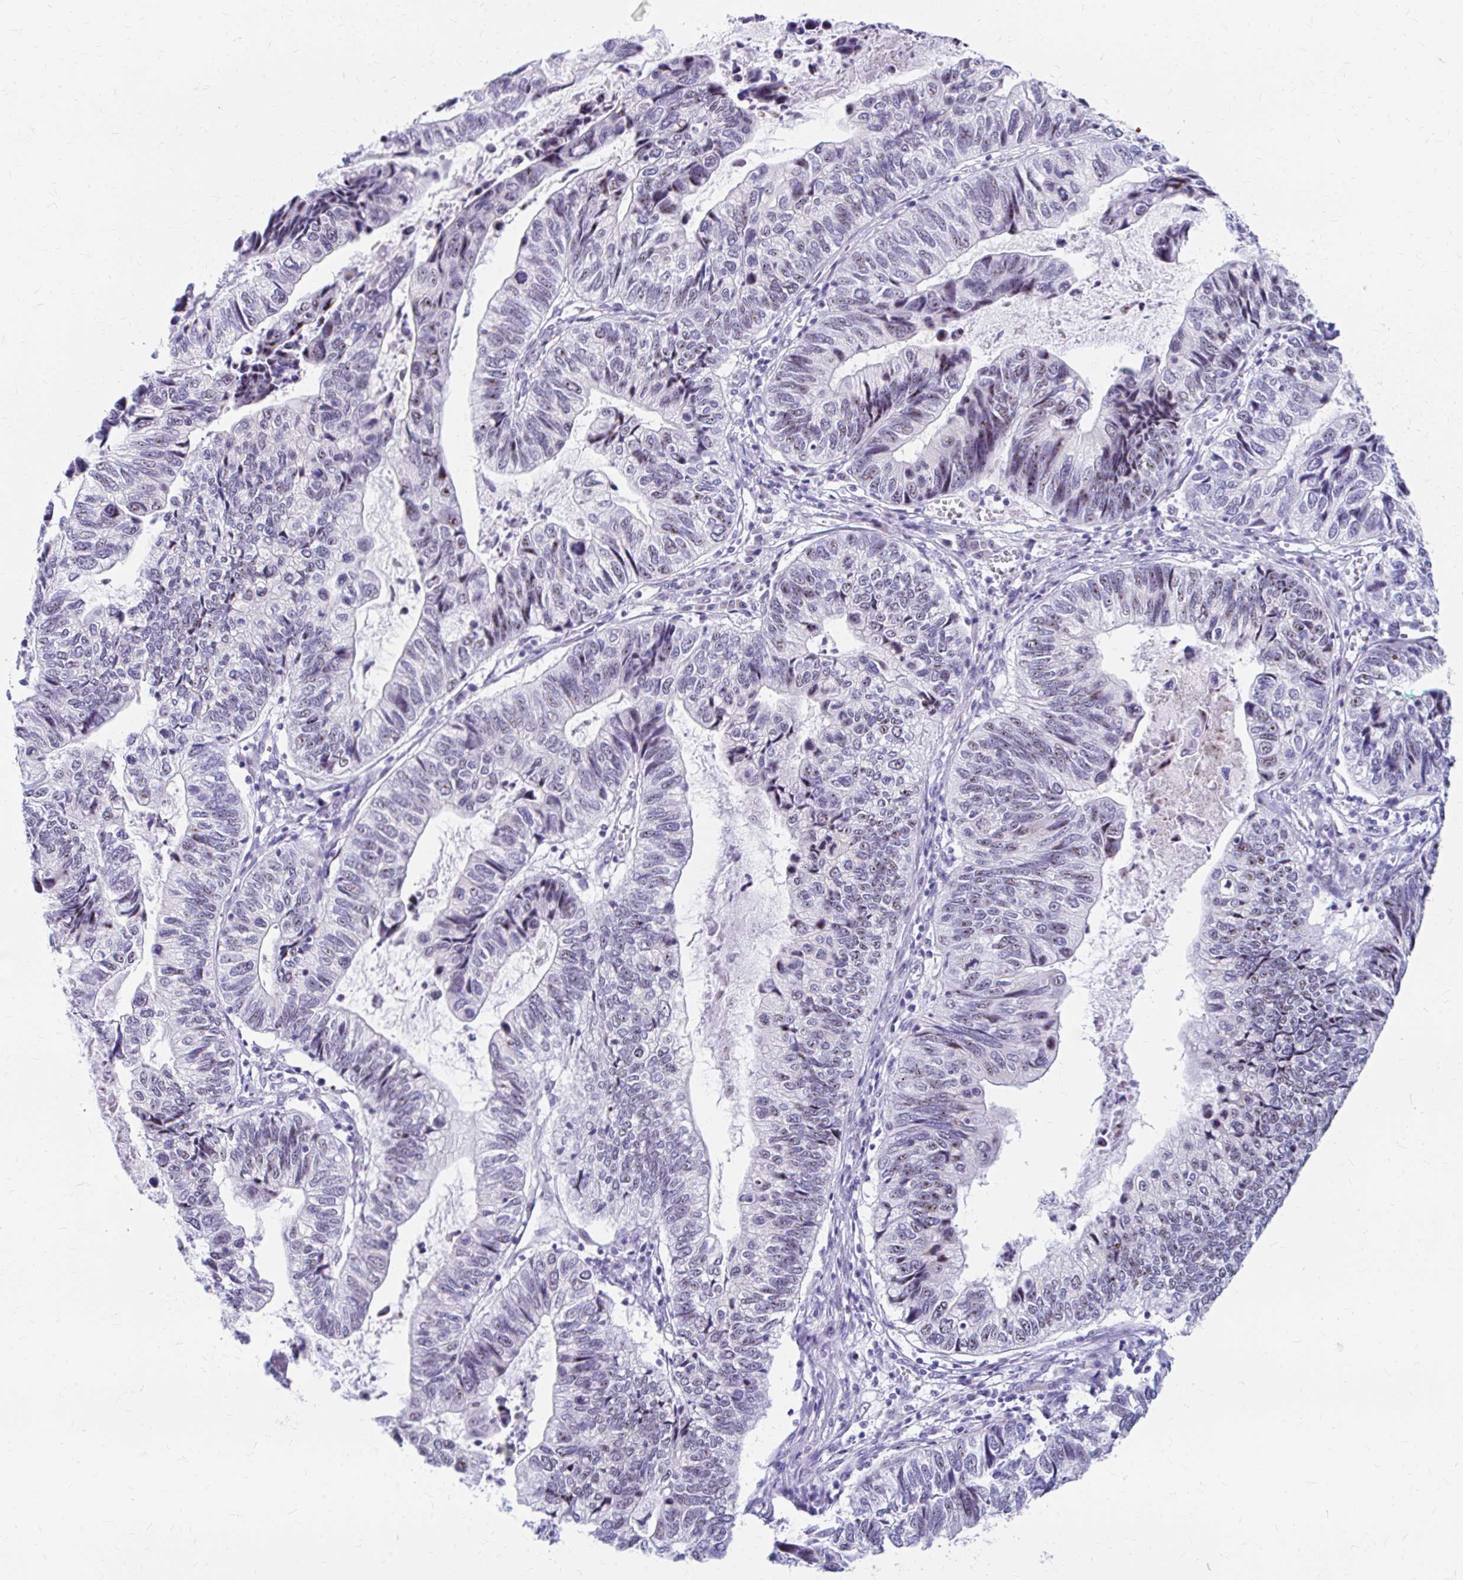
{"staining": {"intensity": "moderate", "quantity": "25%-75%", "location": "nuclear"}, "tissue": "stomach cancer", "cell_type": "Tumor cells", "image_type": "cancer", "snomed": [{"axis": "morphology", "description": "Adenocarcinoma, NOS"}, {"axis": "topography", "description": "Stomach, upper"}], "caption": "This micrograph shows immunohistochemistry (IHC) staining of human adenocarcinoma (stomach), with medium moderate nuclear positivity in about 25%-75% of tumor cells.", "gene": "FTSJ3", "patient": {"sex": "female", "age": 67}}